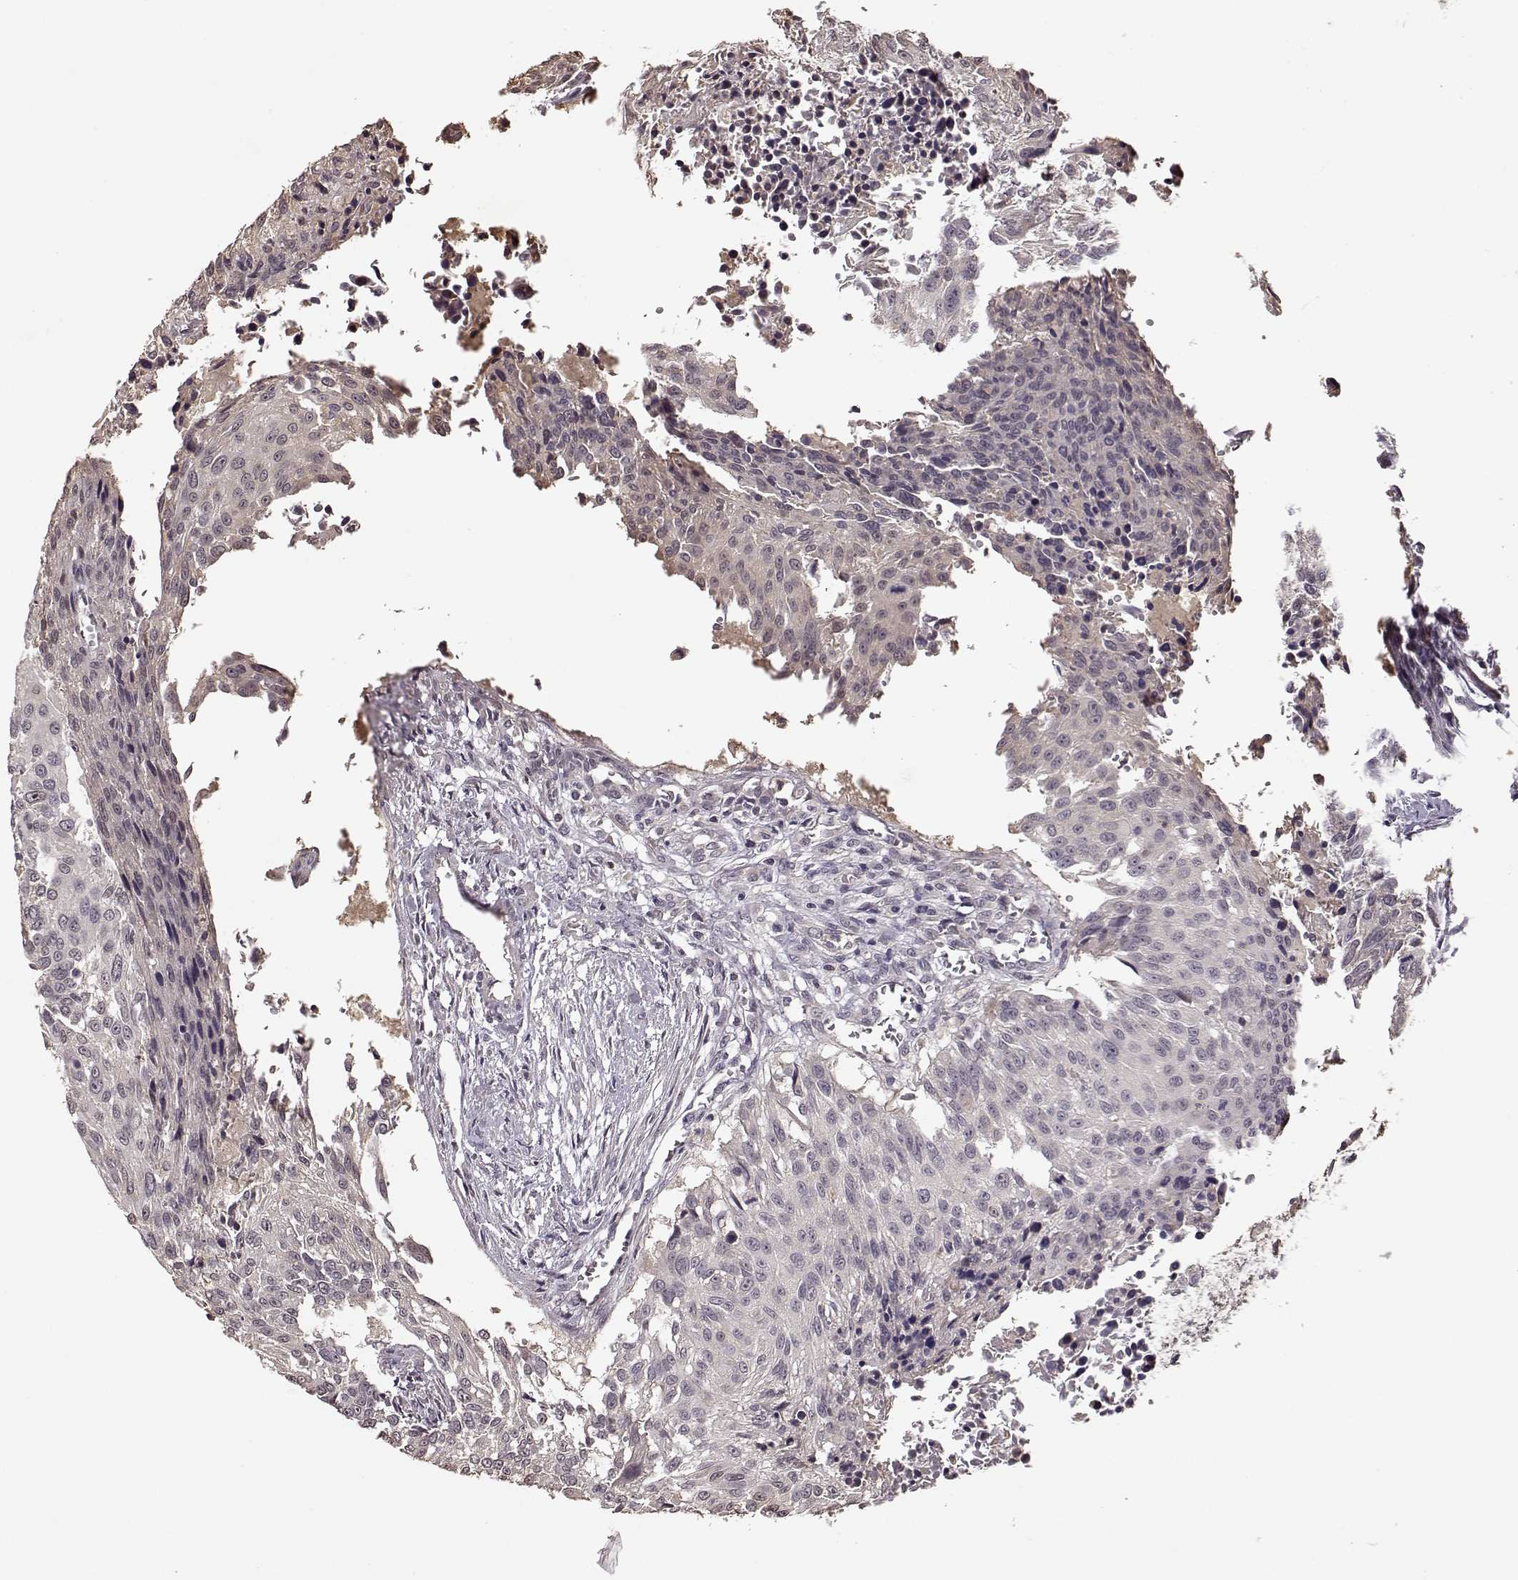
{"staining": {"intensity": "negative", "quantity": "none", "location": "none"}, "tissue": "urothelial cancer", "cell_type": "Tumor cells", "image_type": "cancer", "snomed": [{"axis": "morphology", "description": "Urothelial carcinoma, NOS"}, {"axis": "topography", "description": "Urinary bladder"}], "caption": "A histopathology image of human urothelial cancer is negative for staining in tumor cells. (Brightfield microscopy of DAB (3,3'-diaminobenzidine) immunohistochemistry at high magnification).", "gene": "CRB1", "patient": {"sex": "male", "age": 55}}